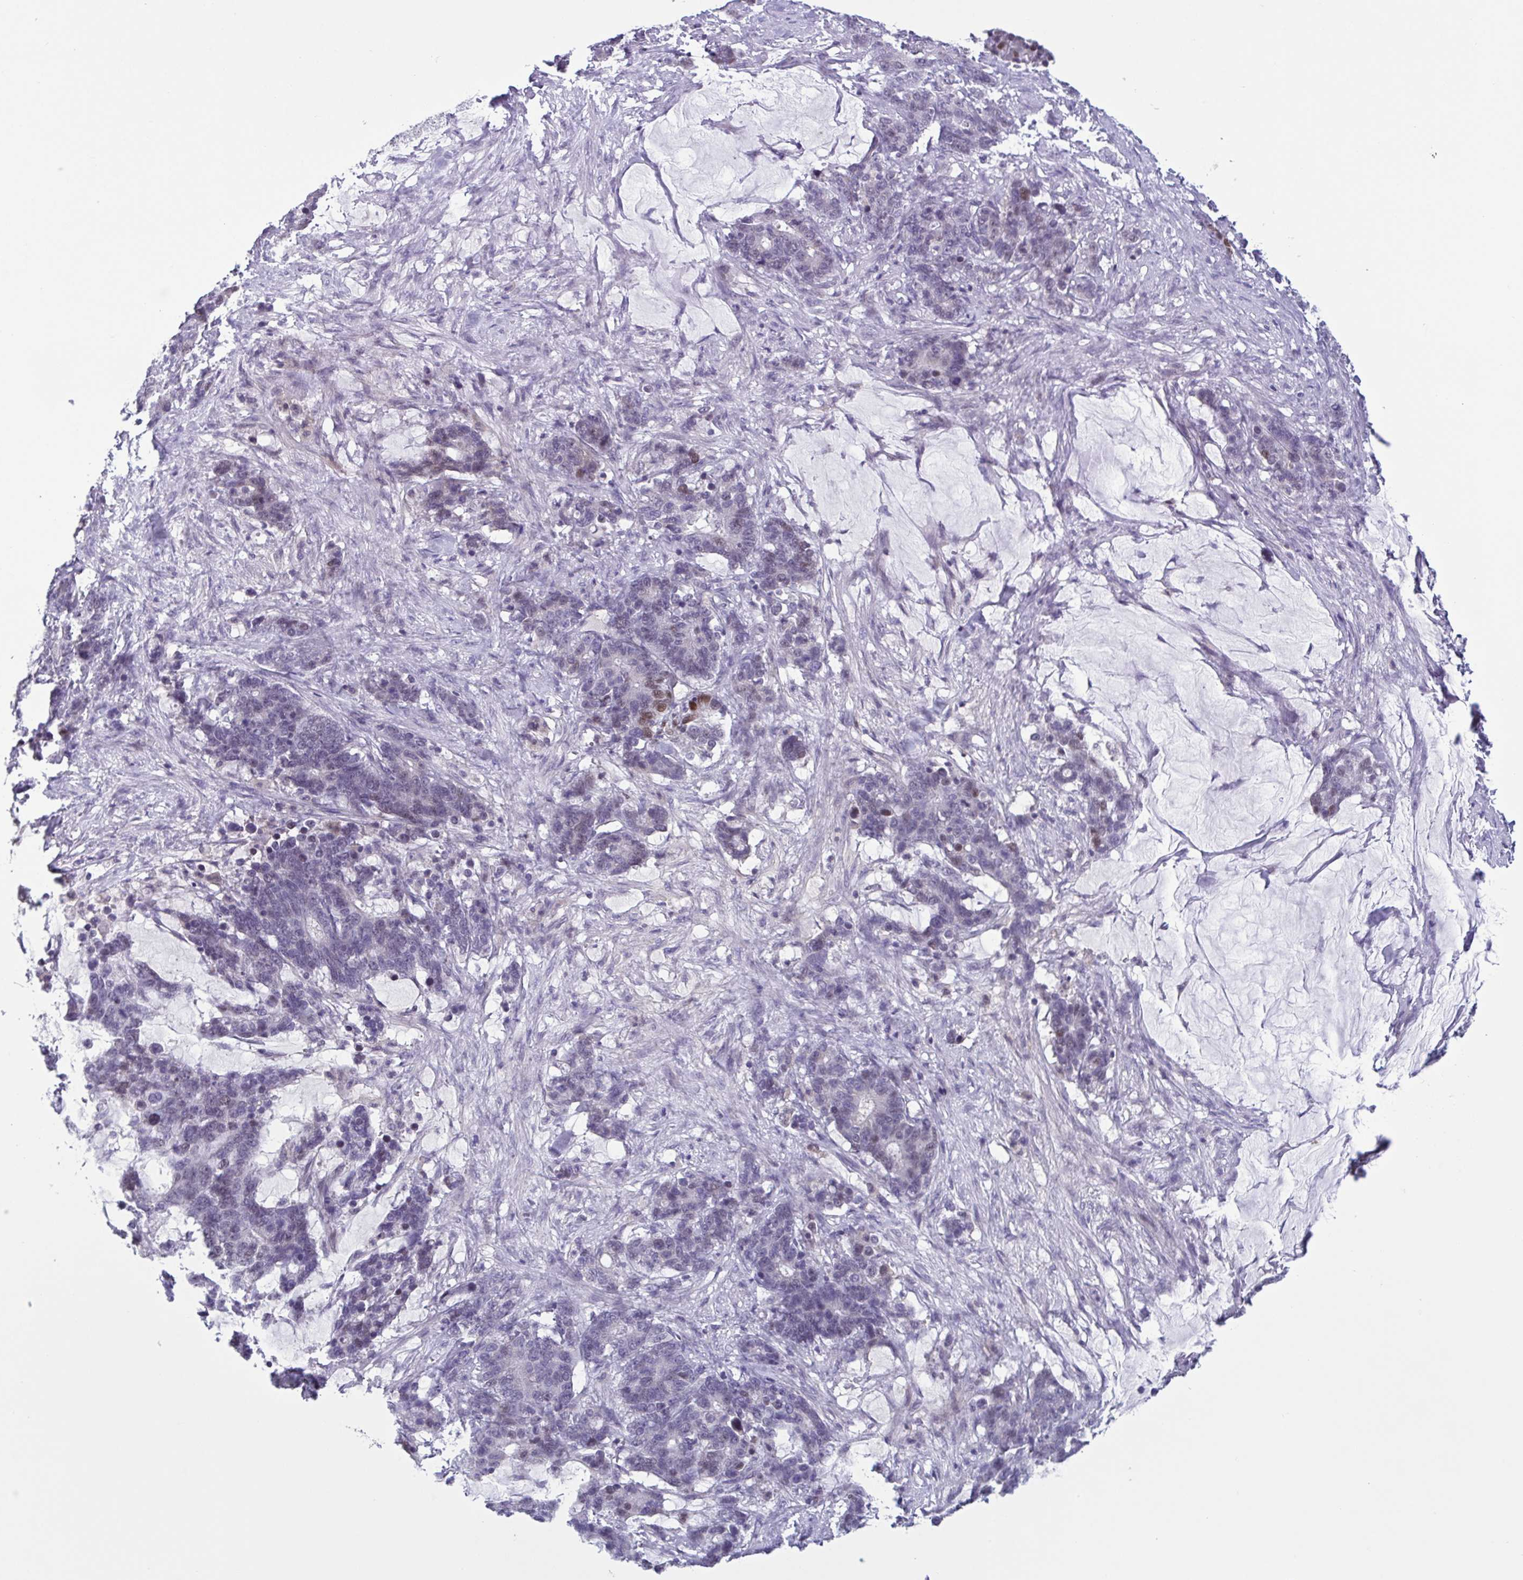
{"staining": {"intensity": "moderate", "quantity": "<25%", "location": "nuclear"}, "tissue": "stomach cancer", "cell_type": "Tumor cells", "image_type": "cancer", "snomed": [{"axis": "morphology", "description": "Normal tissue, NOS"}, {"axis": "morphology", "description": "Adenocarcinoma, NOS"}, {"axis": "topography", "description": "Stomach"}], "caption": "A micrograph showing moderate nuclear expression in approximately <25% of tumor cells in stomach cancer (adenocarcinoma), as visualized by brown immunohistochemical staining.", "gene": "IRF1", "patient": {"sex": "female", "age": 64}}